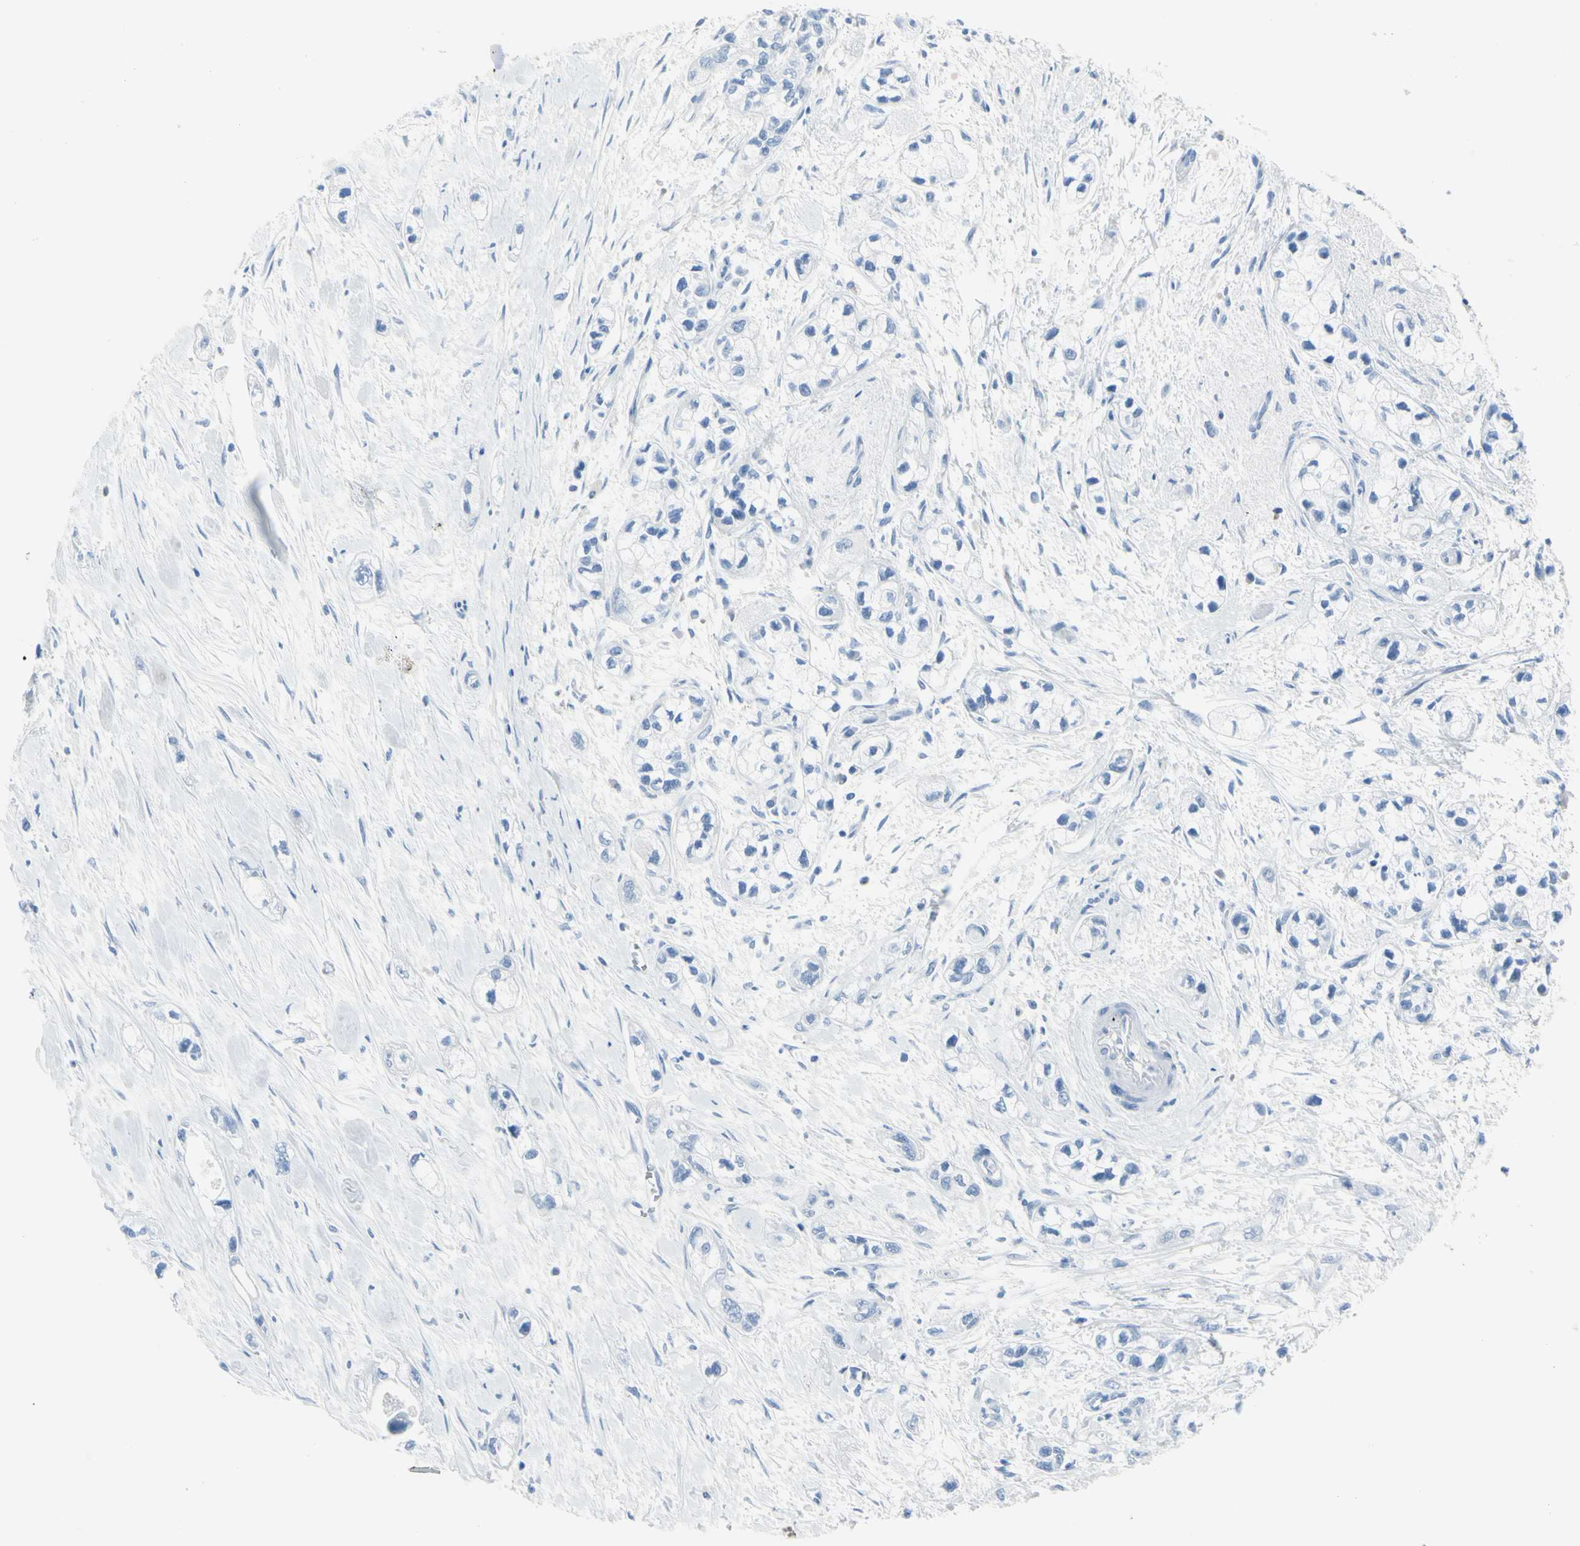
{"staining": {"intensity": "negative", "quantity": "none", "location": "none"}, "tissue": "pancreatic cancer", "cell_type": "Tumor cells", "image_type": "cancer", "snomed": [{"axis": "morphology", "description": "Adenocarcinoma, NOS"}, {"axis": "topography", "description": "Pancreas"}], "caption": "A high-resolution histopathology image shows immunohistochemistry (IHC) staining of pancreatic cancer (adenocarcinoma), which exhibits no significant expression in tumor cells. (DAB IHC with hematoxylin counter stain).", "gene": "TPO", "patient": {"sex": "male", "age": 74}}